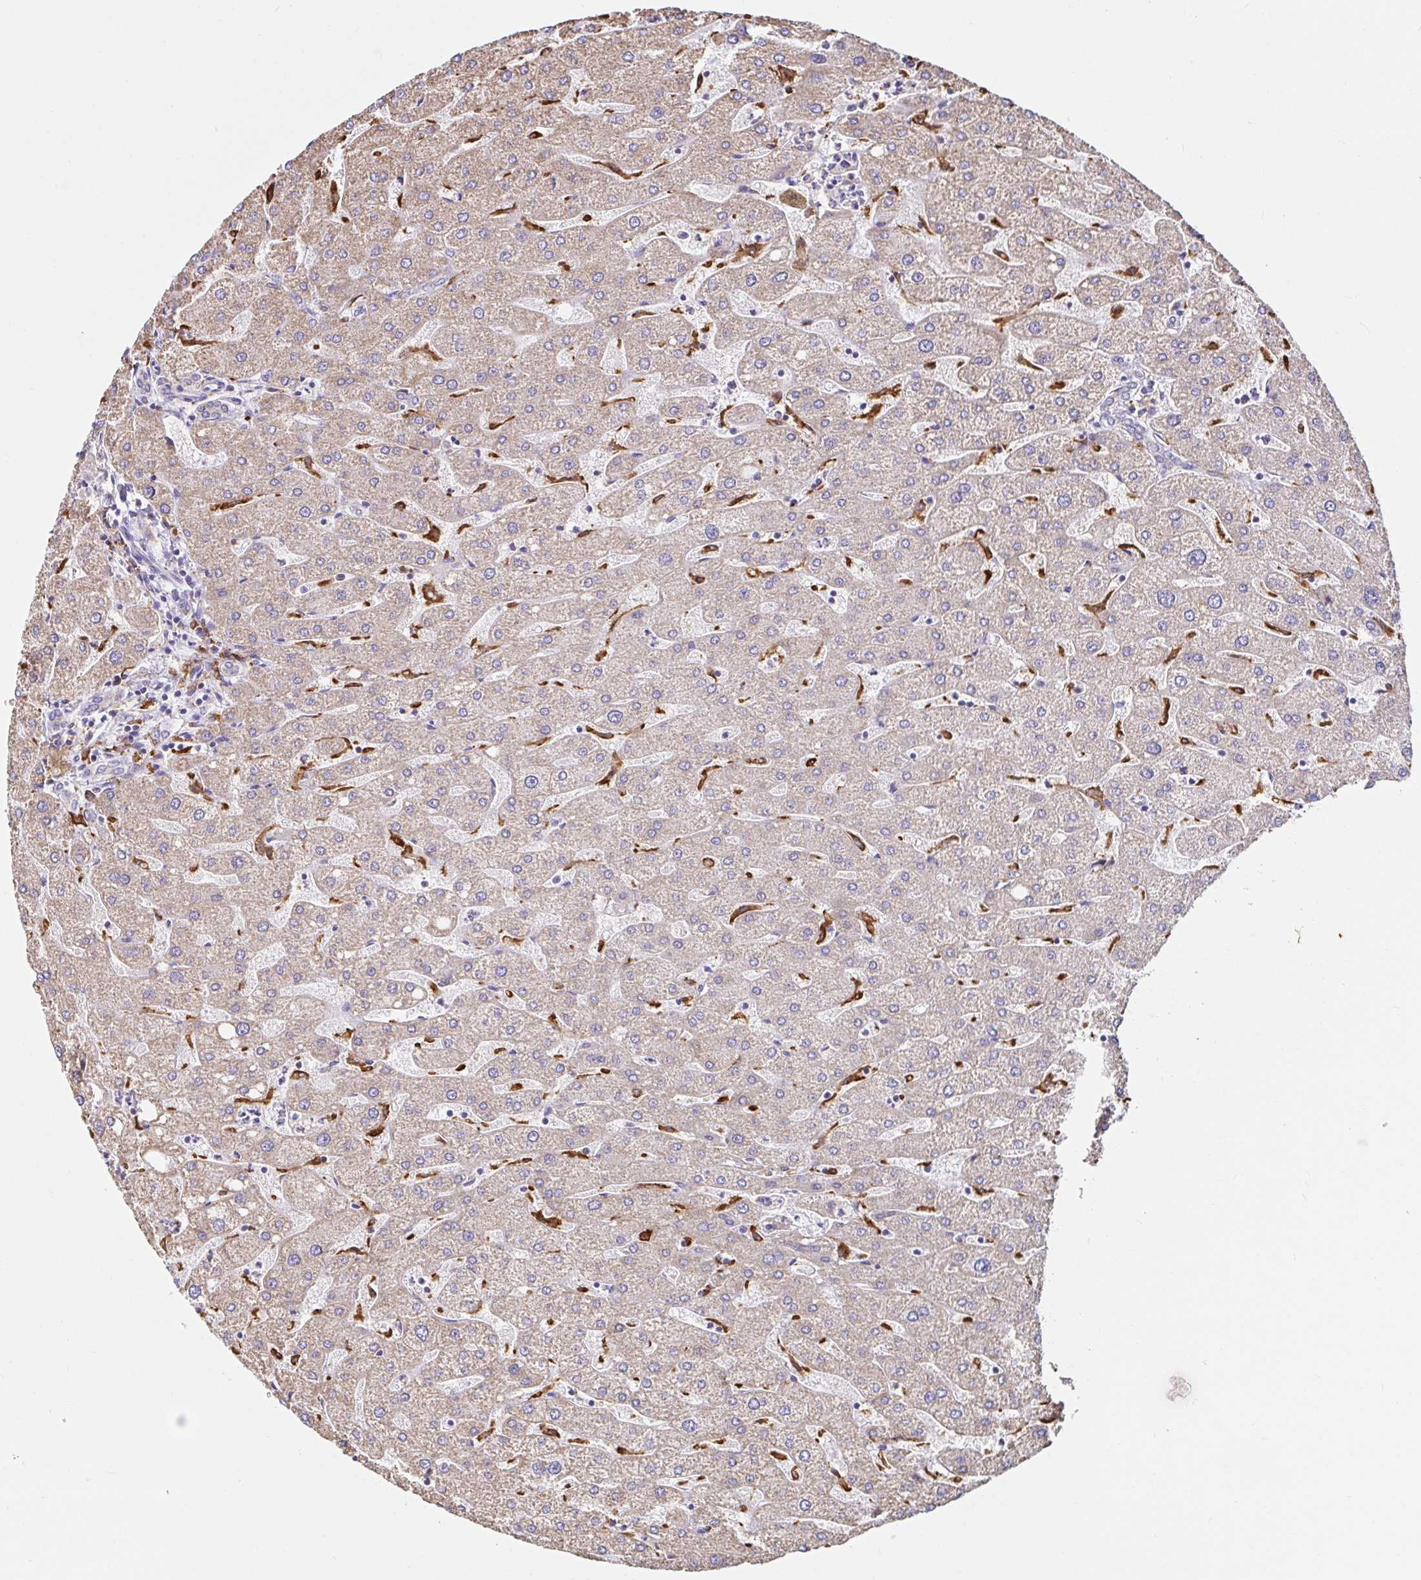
{"staining": {"intensity": "negative", "quantity": "none", "location": "none"}, "tissue": "liver", "cell_type": "Cholangiocytes", "image_type": "normal", "snomed": [{"axis": "morphology", "description": "Normal tissue, NOS"}, {"axis": "topography", "description": "Liver"}], "caption": "This is an immunohistochemistry (IHC) image of benign liver. There is no expression in cholangiocytes.", "gene": "MSR1", "patient": {"sex": "male", "age": 67}}